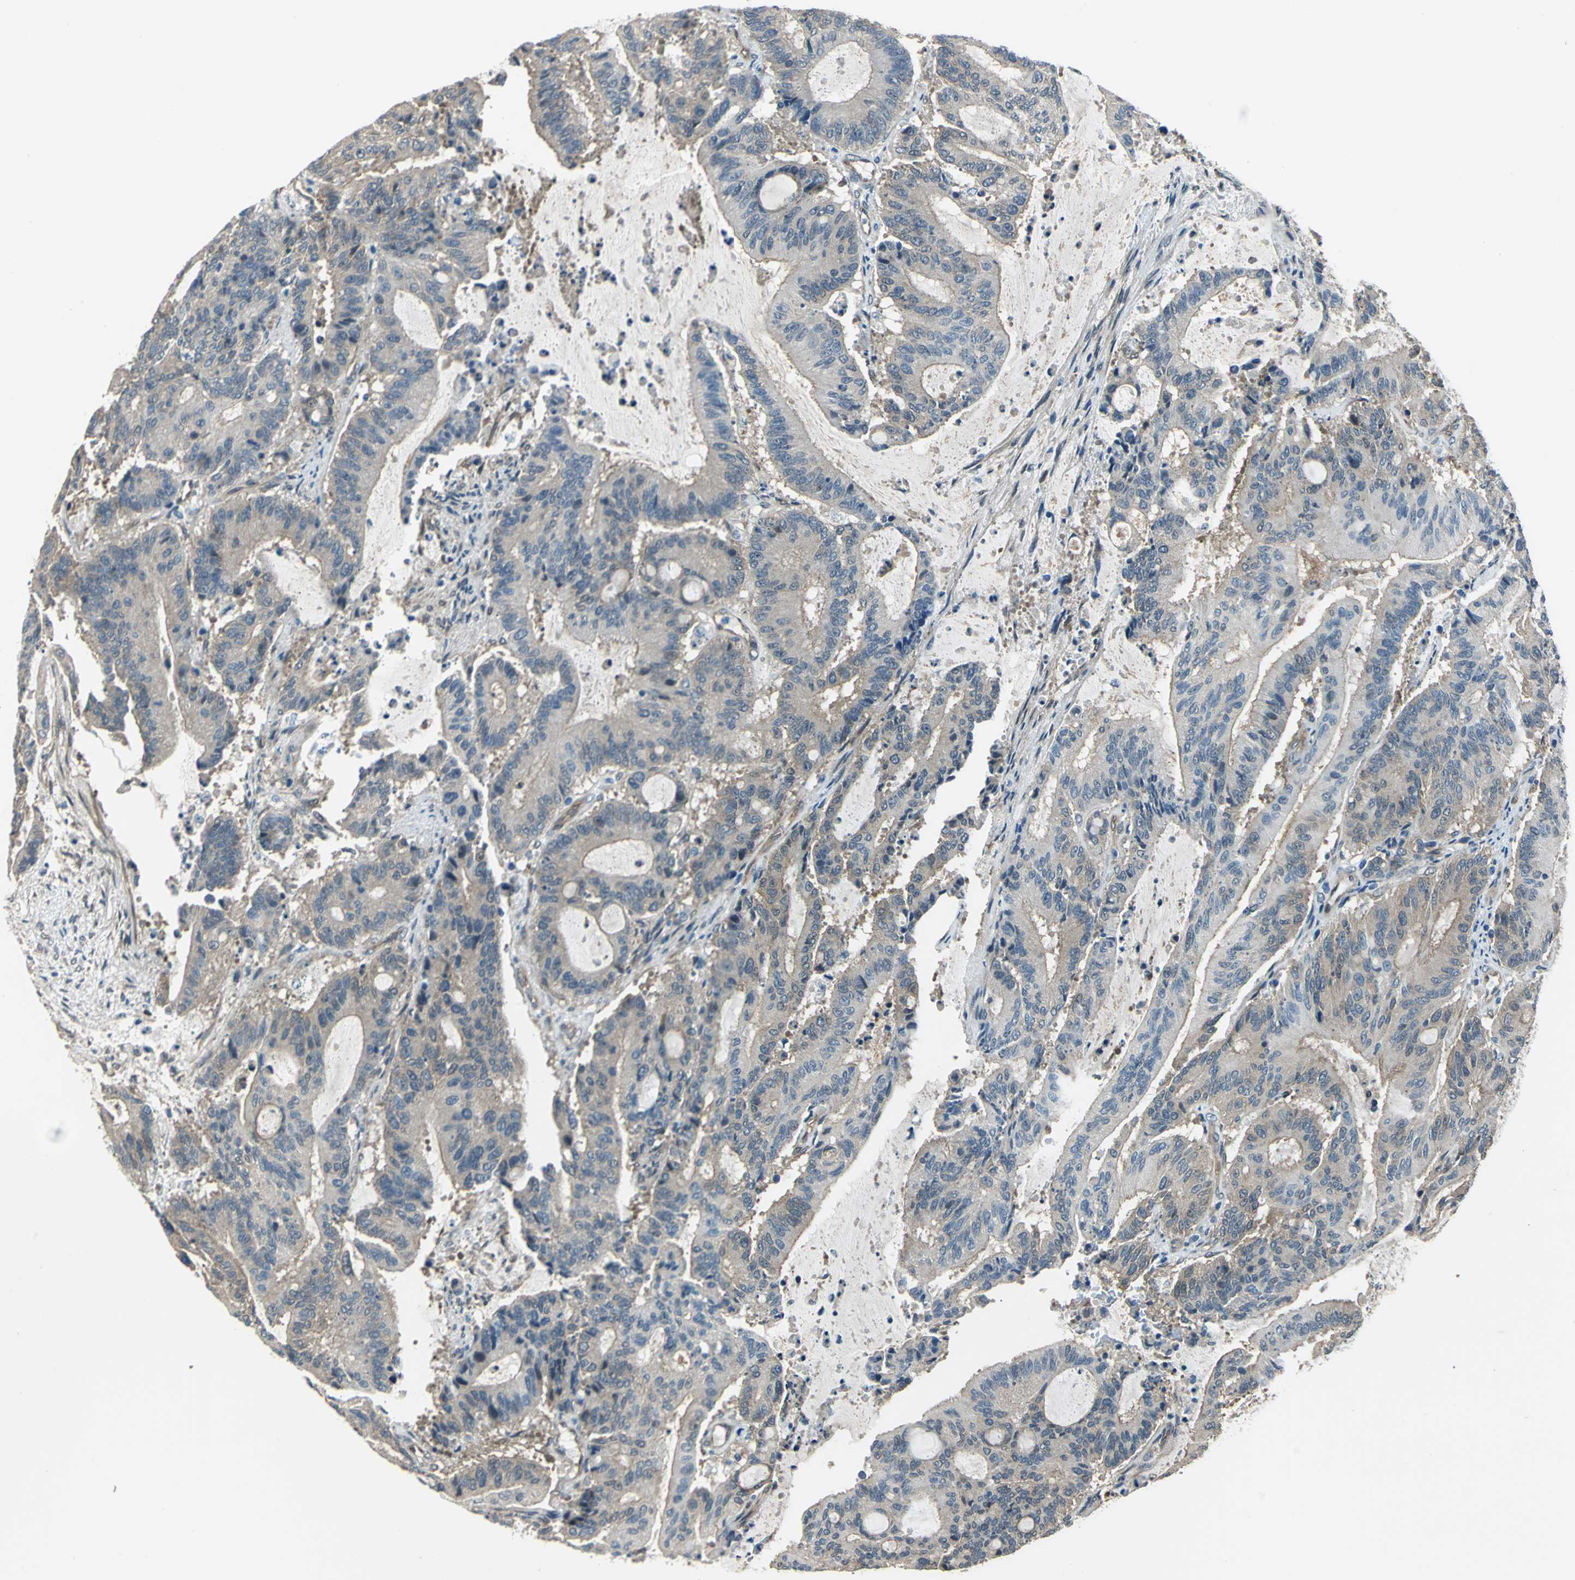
{"staining": {"intensity": "weak", "quantity": "<25%", "location": "cytoplasmic/membranous"}, "tissue": "liver cancer", "cell_type": "Tumor cells", "image_type": "cancer", "snomed": [{"axis": "morphology", "description": "Cholangiocarcinoma"}, {"axis": "topography", "description": "Liver"}], "caption": "Liver cancer (cholangiocarcinoma) was stained to show a protein in brown. There is no significant expression in tumor cells.", "gene": "CDC42EP1", "patient": {"sex": "female", "age": 73}}